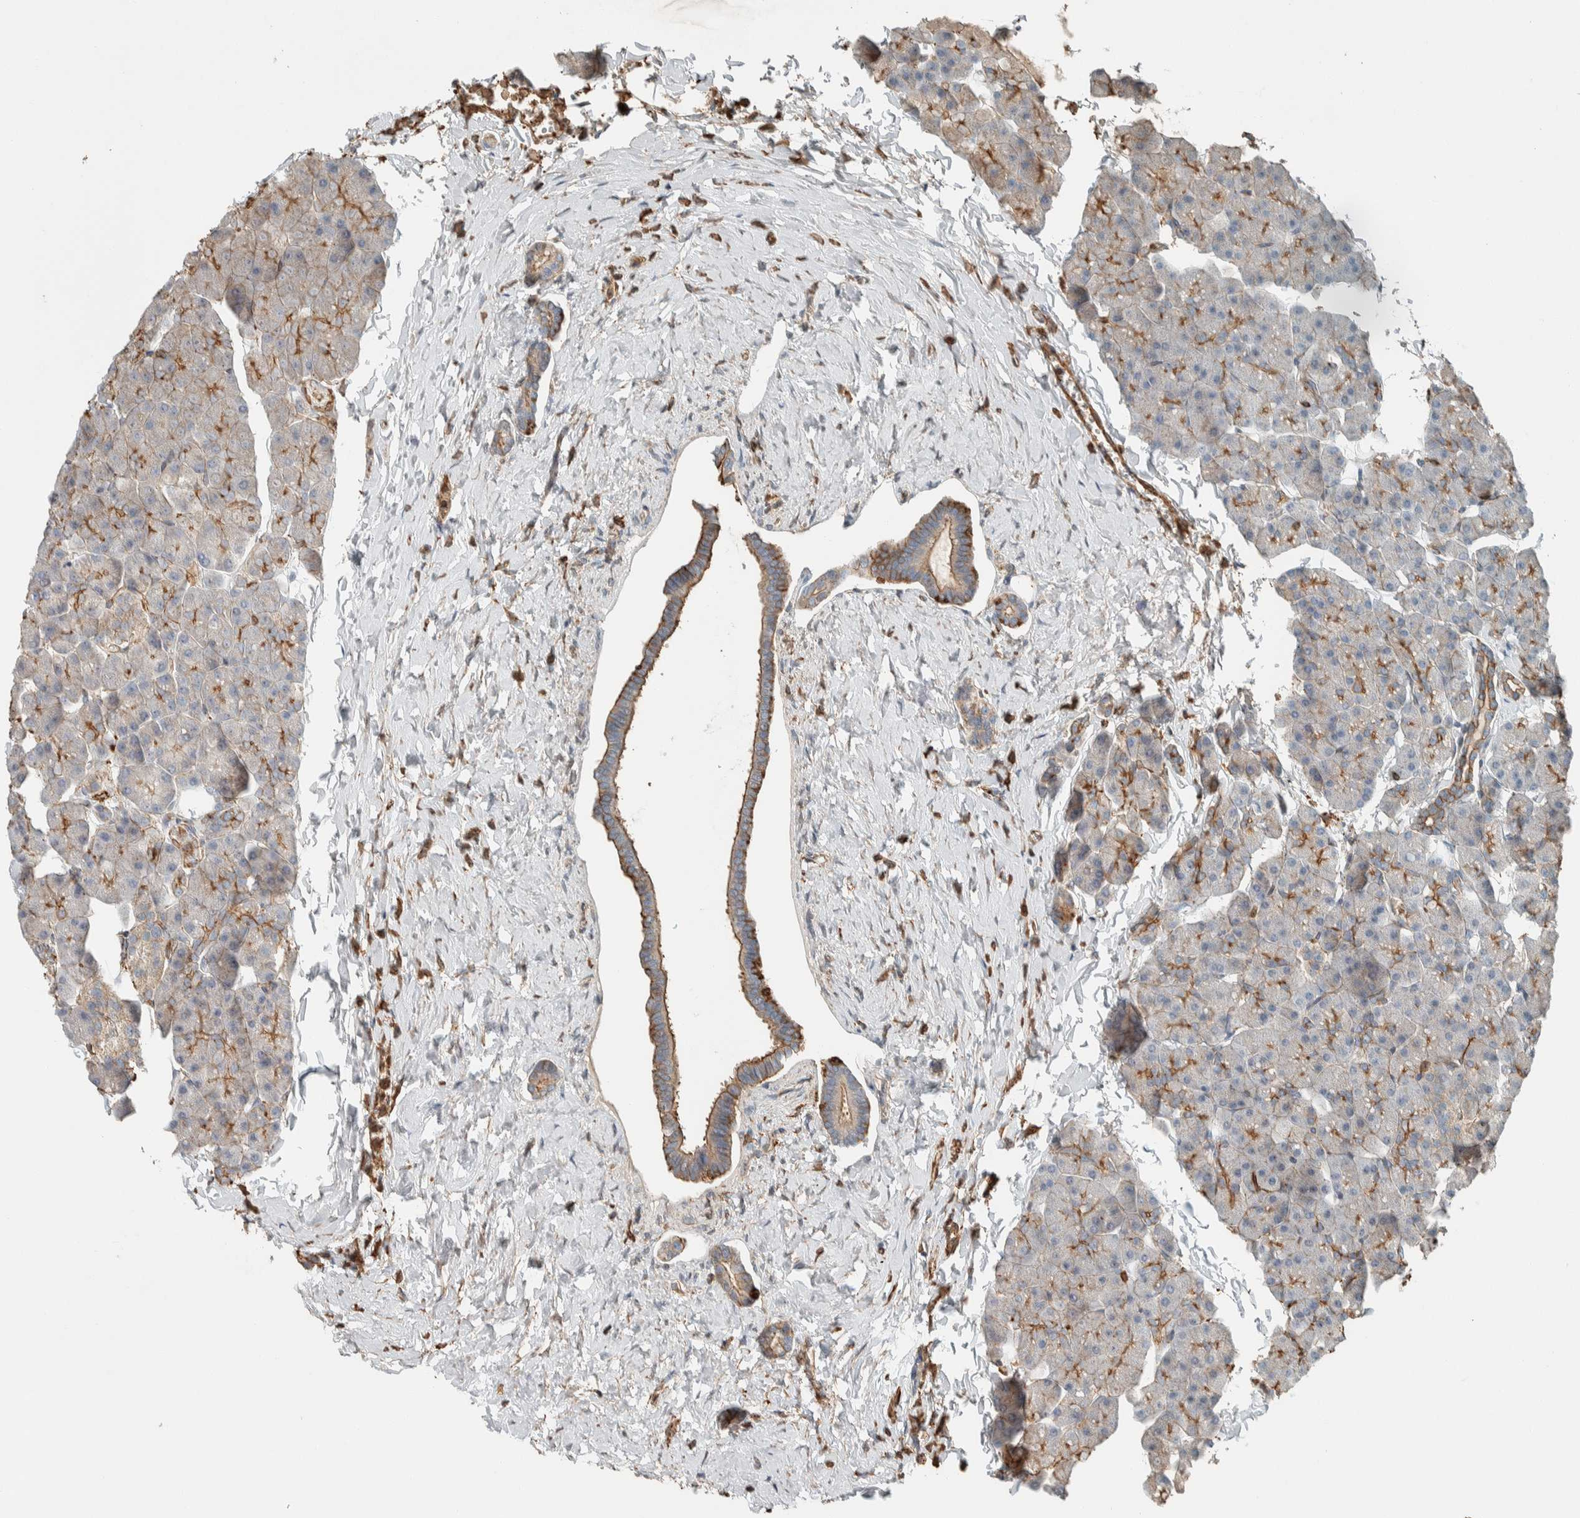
{"staining": {"intensity": "moderate", "quantity": "<25%", "location": "cytoplasmic/membranous"}, "tissue": "pancreas", "cell_type": "Exocrine glandular cells", "image_type": "normal", "snomed": [{"axis": "morphology", "description": "Normal tissue, NOS"}, {"axis": "topography", "description": "Pancreas"}], "caption": "High-magnification brightfield microscopy of unremarkable pancreas stained with DAB (3,3'-diaminobenzidine) (brown) and counterstained with hematoxylin (blue). exocrine glandular cells exhibit moderate cytoplasmic/membranous expression is appreciated in approximately<25% of cells.", "gene": "CTBP2", "patient": {"sex": "male", "age": 35}}